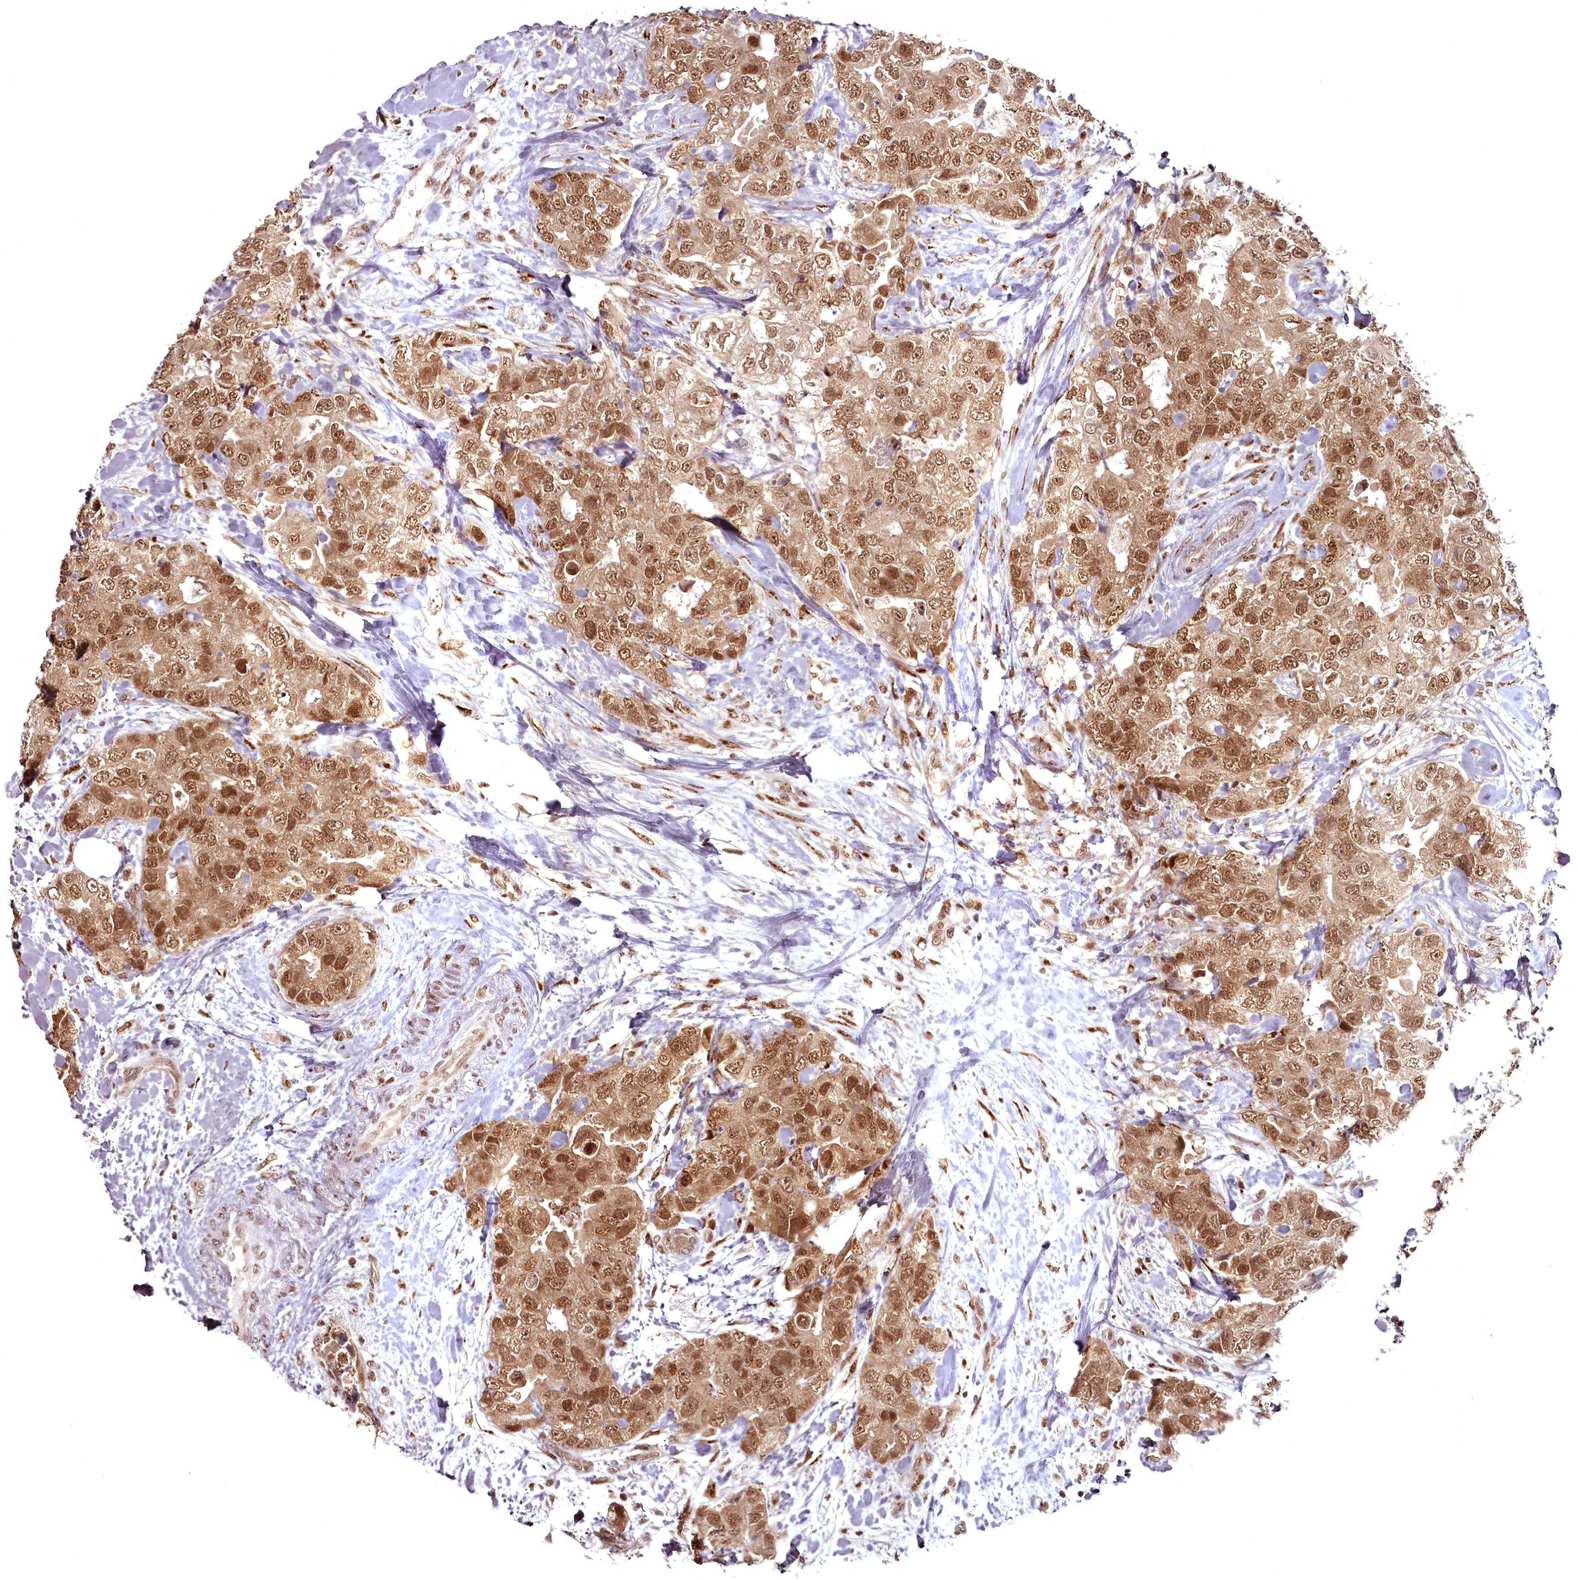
{"staining": {"intensity": "strong", "quantity": ">75%", "location": "cytoplasmic/membranous,nuclear"}, "tissue": "breast cancer", "cell_type": "Tumor cells", "image_type": "cancer", "snomed": [{"axis": "morphology", "description": "Duct carcinoma"}, {"axis": "topography", "description": "Breast"}], "caption": "Approximately >75% of tumor cells in human breast cancer (intraductal carcinoma) exhibit strong cytoplasmic/membranous and nuclear protein staining as visualized by brown immunohistochemical staining.", "gene": "CEP83", "patient": {"sex": "female", "age": 62}}